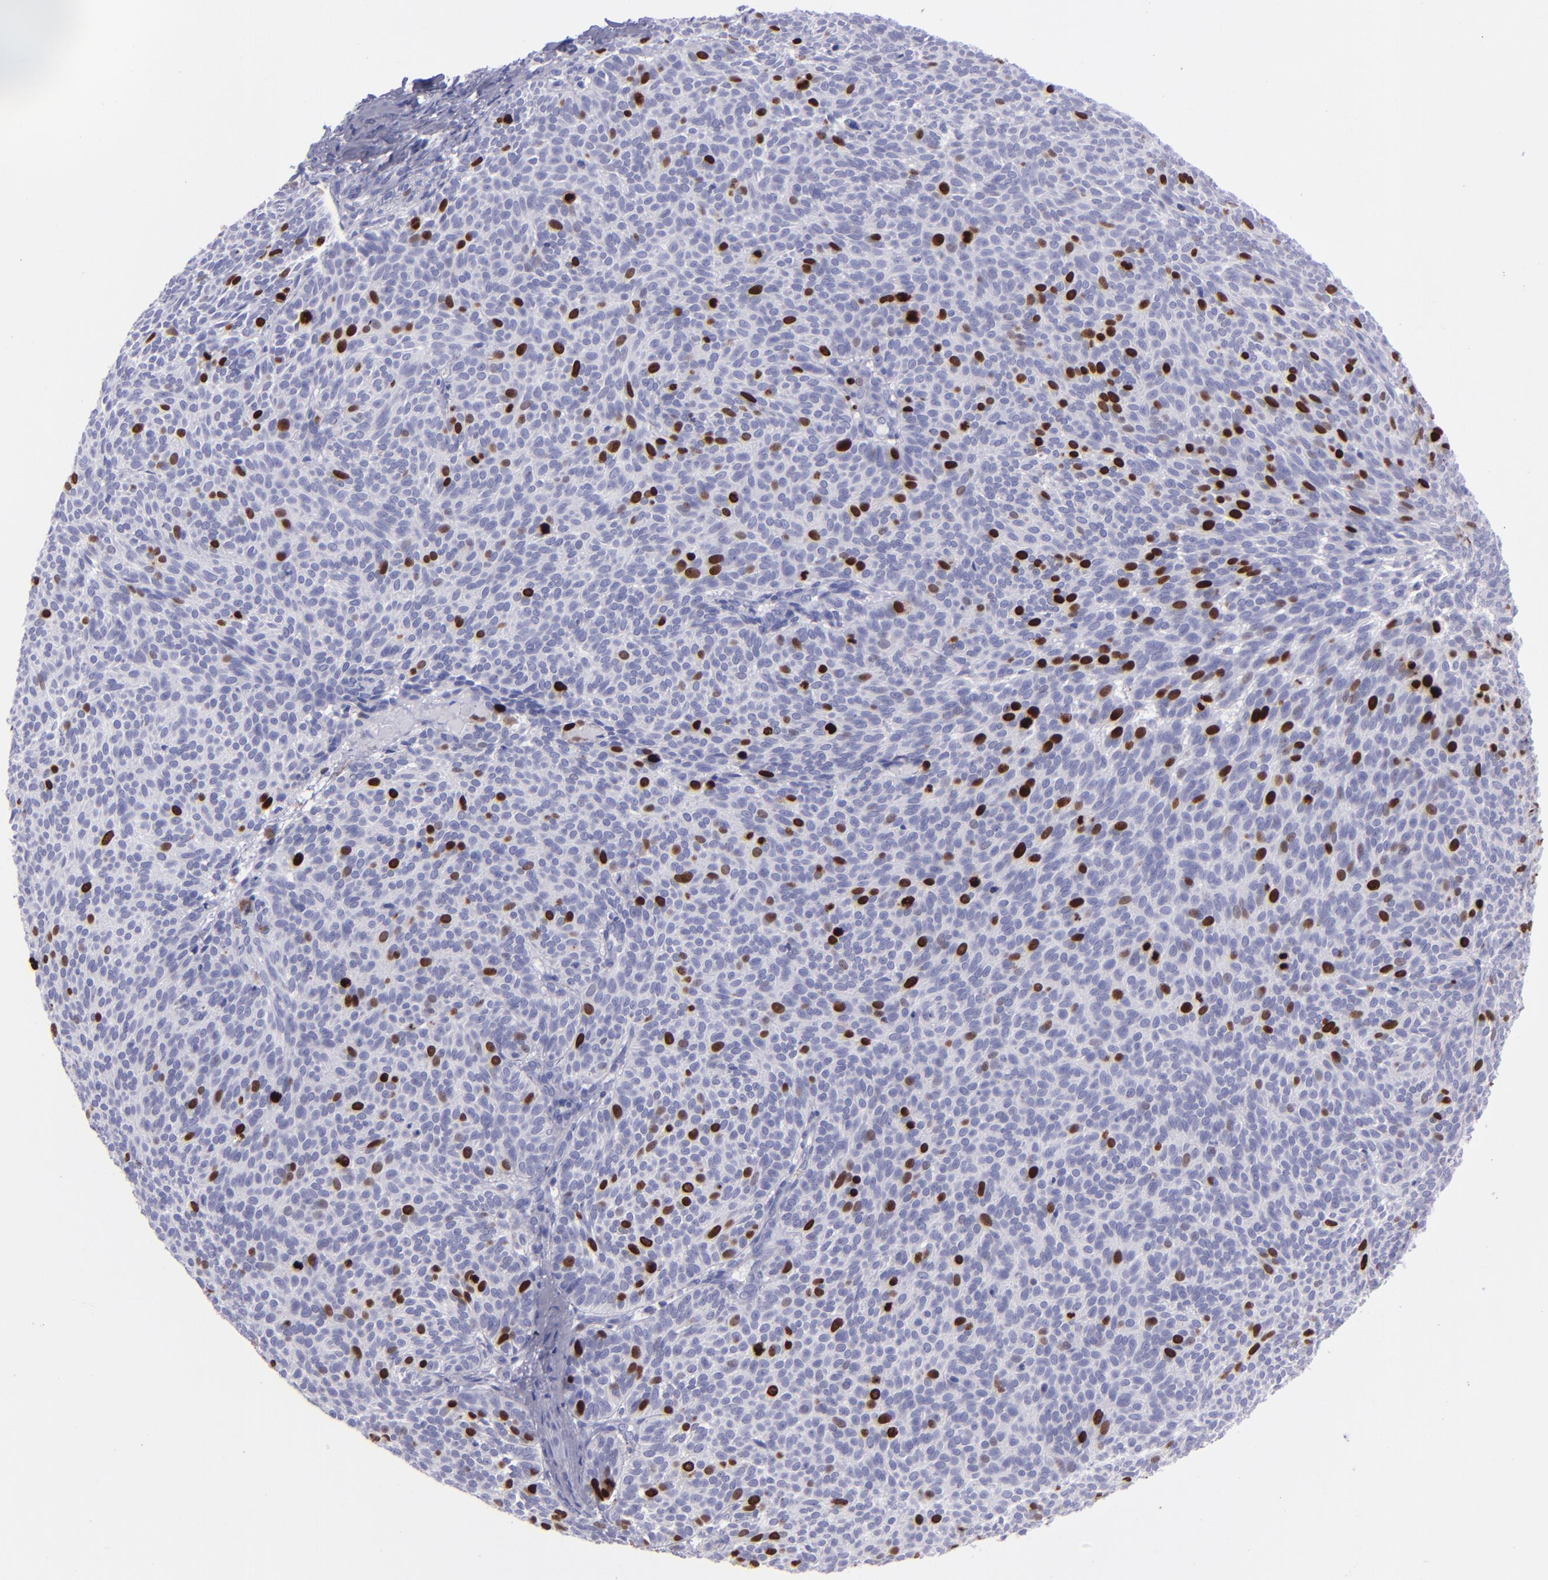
{"staining": {"intensity": "strong", "quantity": "<25%", "location": "nuclear"}, "tissue": "skin cancer", "cell_type": "Tumor cells", "image_type": "cancer", "snomed": [{"axis": "morphology", "description": "Basal cell carcinoma"}, {"axis": "topography", "description": "Skin"}], "caption": "Protein expression by immunohistochemistry (IHC) exhibits strong nuclear expression in about <25% of tumor cells in skin cancer (basal cell carcinoma). (IHC, brightfield microscopy, high magnification).", "gene": "TOP2A", "patient": {"sex": "male", "age": 63}}